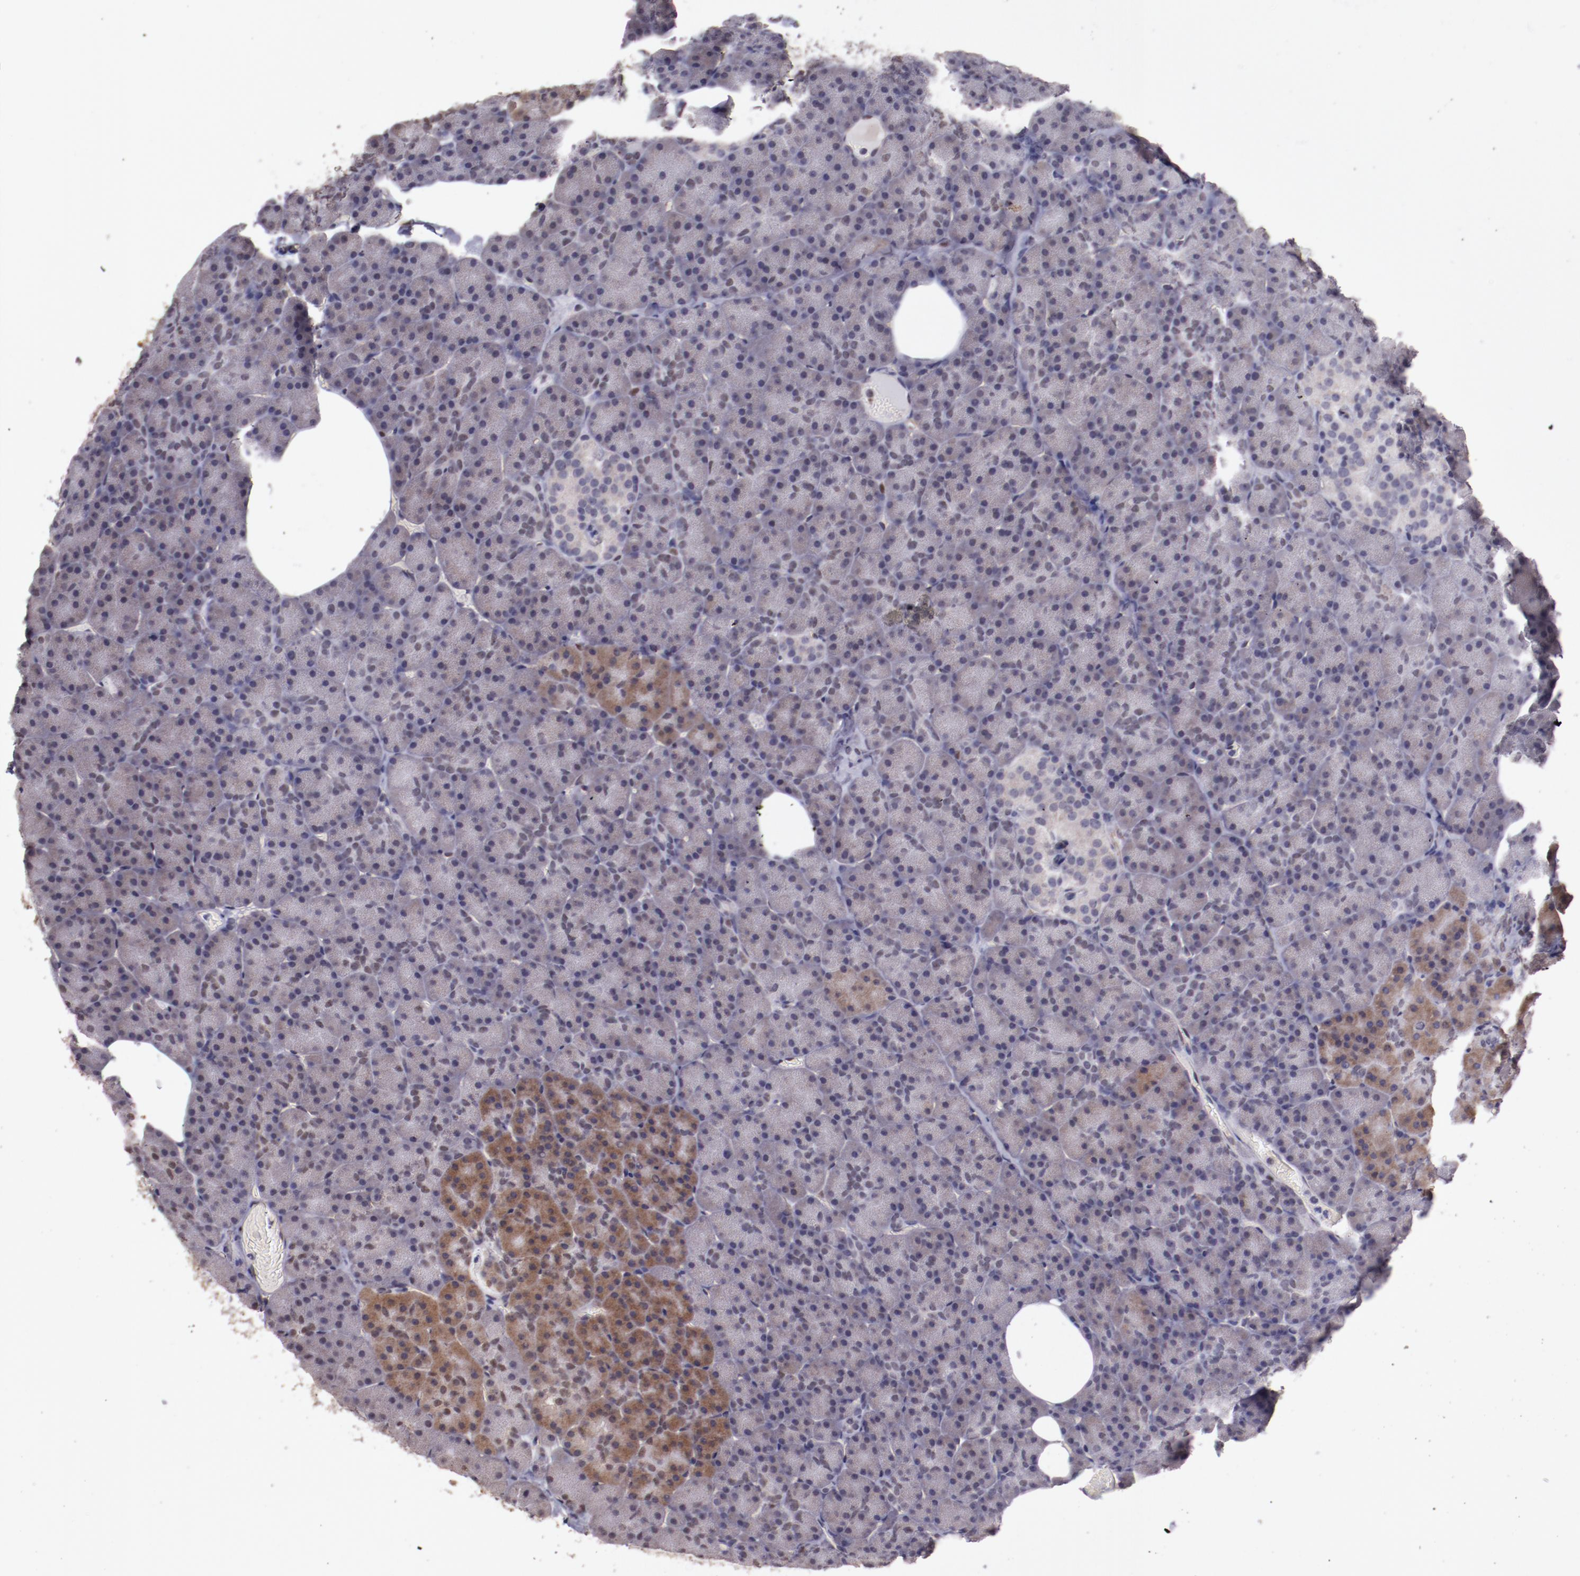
{"staining": {"intensity": "moderate", "quantity": "<25%", "location": "cytoplasmic/membranous"}, "tissue": "pancreas", "cell_type": "Exocrine glandular cells", "image_type": "normal", "snomed": [{"axis": "morphology", "description": "Normal tissue, NOS"}, {"axis": "topography", "description": "Pancreas"}], "caption": "High-power microscopy captured an IHC image of normal pancreas, revealing moderate cytoplasmic/membranous positivity in approximately <25% of exocrine glandular cells.", "gene": "ELF1", "patient": {"sex": "female", "age": 35}}